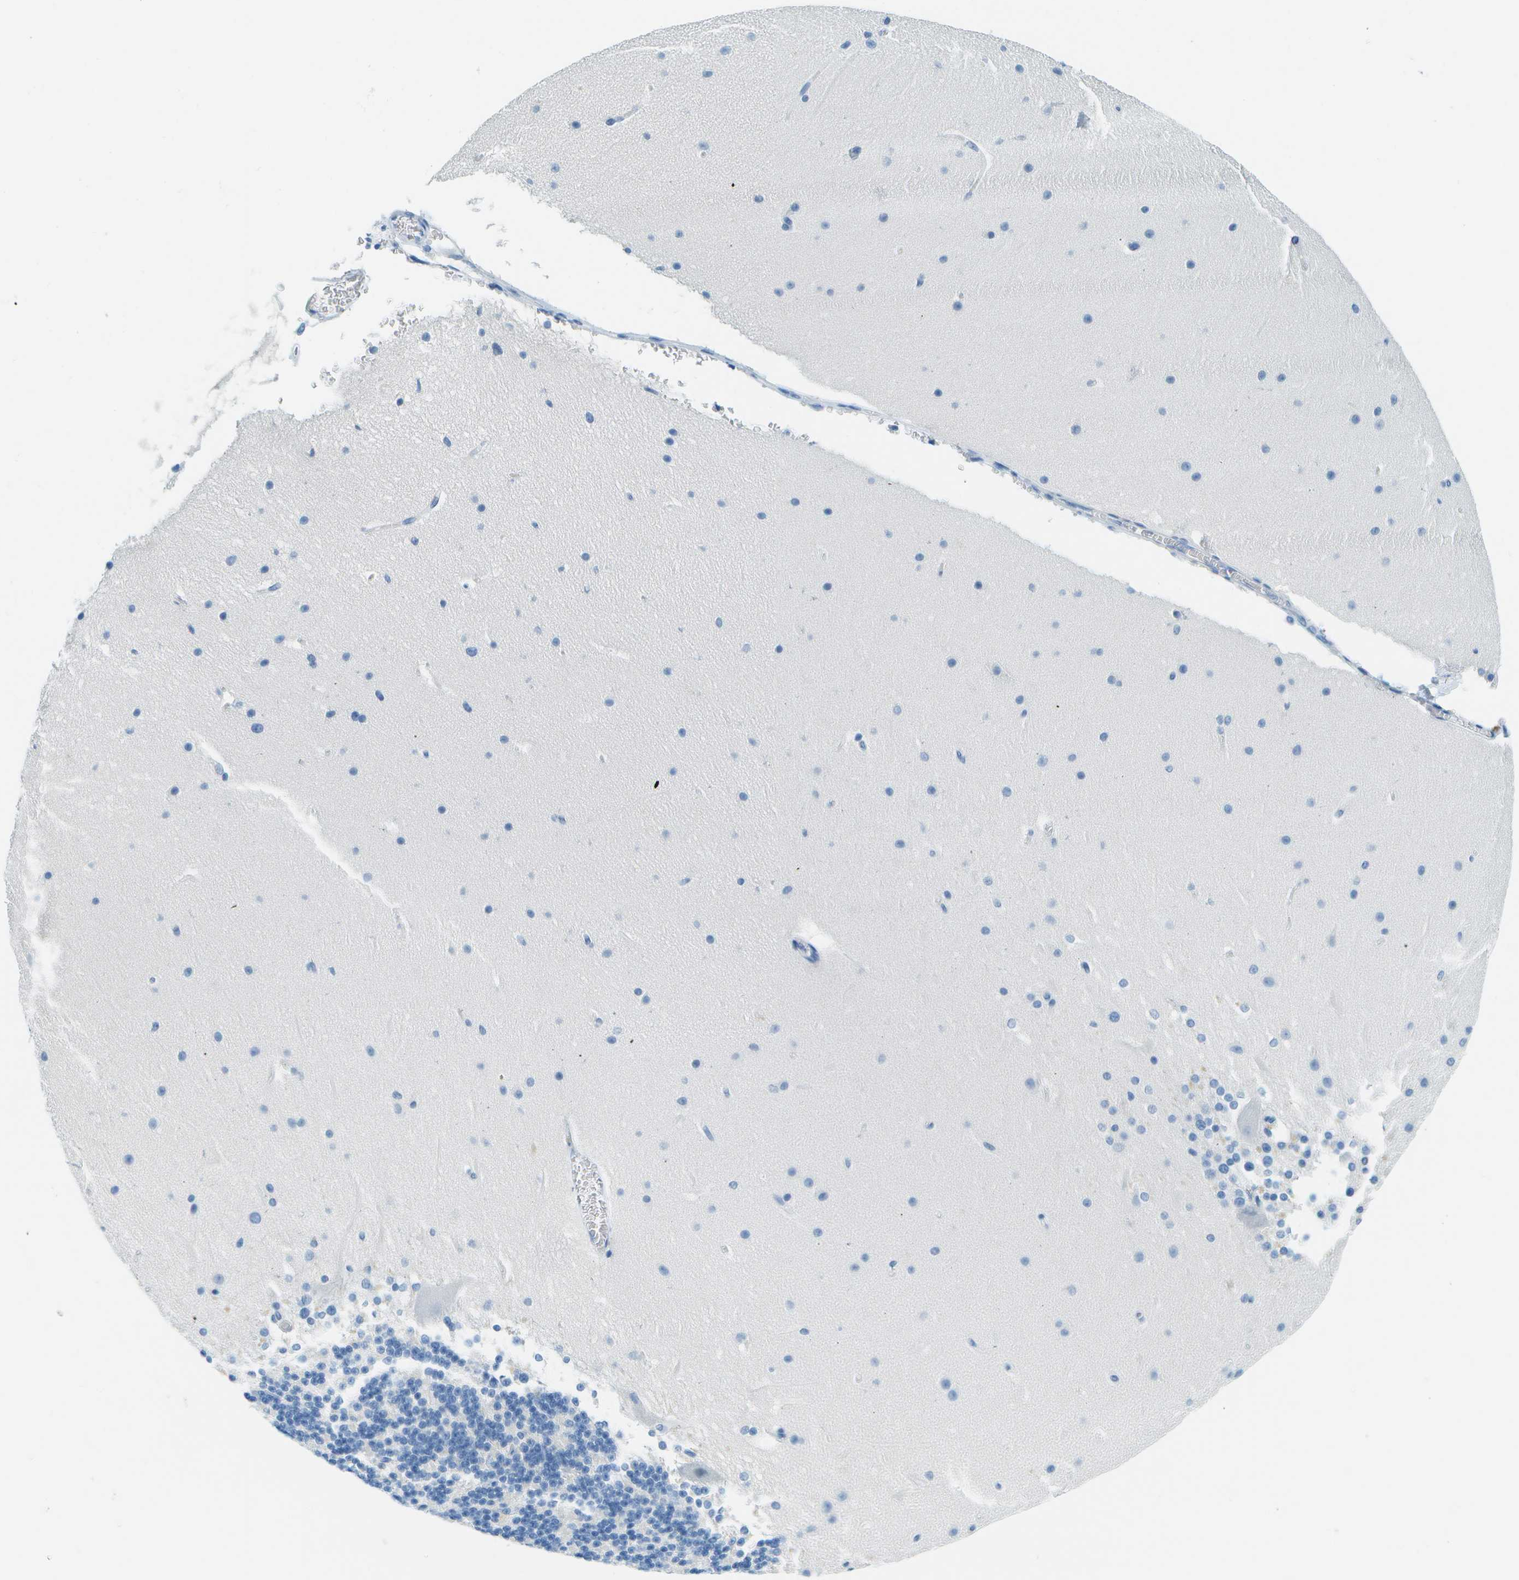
{"staining": {"intensity": "negative", "quantity": "none", "location": "none"}, "tissue": "cerebellum", "cell_type": "Cells in granular layer", "image_type": "normal", "snomed": [{"axis": "morphology", "description": "Normal tissue, NOS"}, {"axis": "topography", "description": "Cerebellum"}], "caption": "Cells in granular layer show no significant protein expression in normal cerebellum. (Stains: DAB (3,3'-diaminobenzidine) immunohistochemistry (IHC) with hematoxylin counter stain, Microscopy: brightfield microscopy at high magnification).", "gene": "CDHR2", "patient": {"sex": "female", "age": 19}}